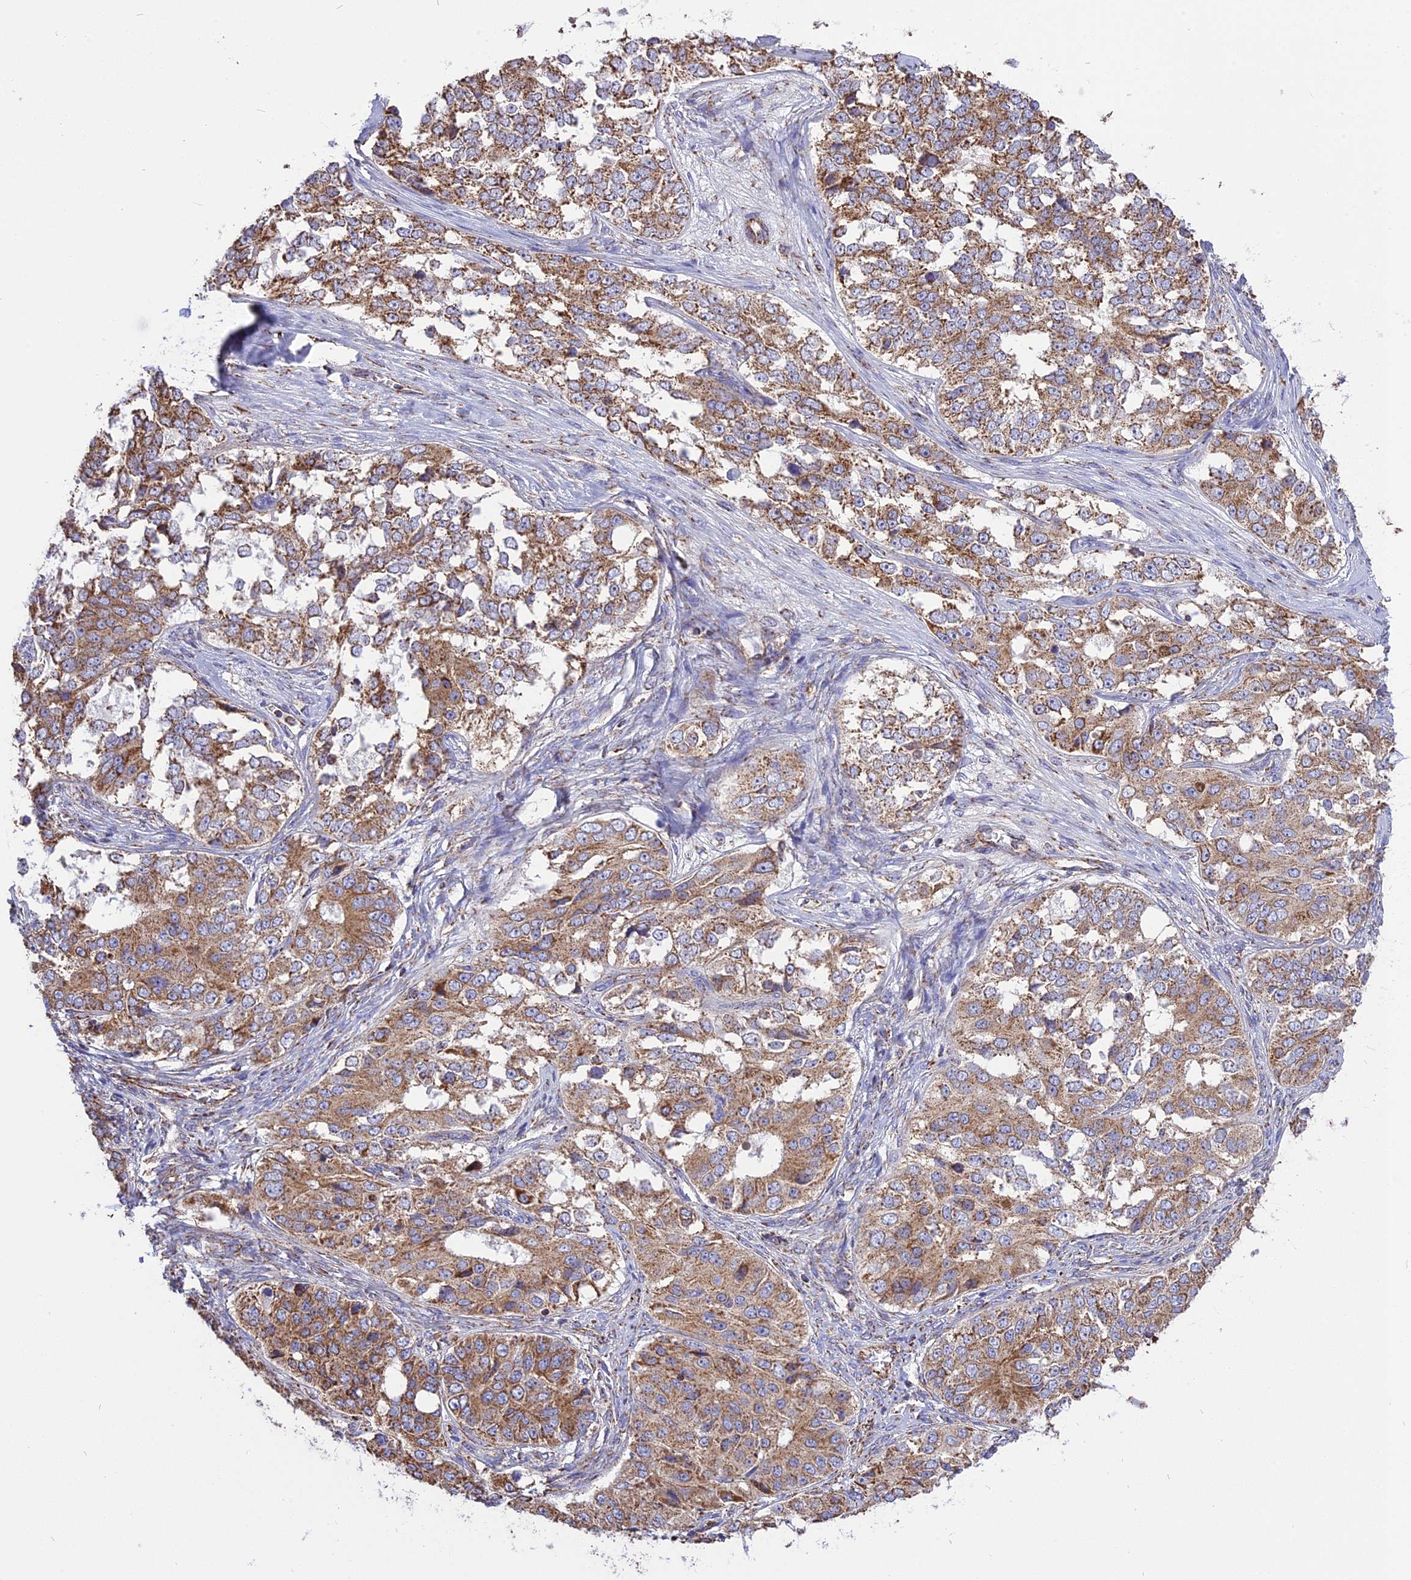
{"staining": {"intensity": "moderate", "quantity": ">75%", "location": "cytoplasmic/membranous"}, "tissue": "ovarian cancer", "cell_type": "Tumor cells", "image_type": "cancer", "snomed": [{"axis": "morphology", "description": "Carcinoma, endometroid"}, {"axis": "topography", "description": "Ovary"}], "caption": "A brown stain shows moderate cytoplasmic/membranous staining of a protein in ovarian endometroid carcinoma tumor cells.", "gene": "TTC4", "patient": {"sex": "female", "age": 51}}